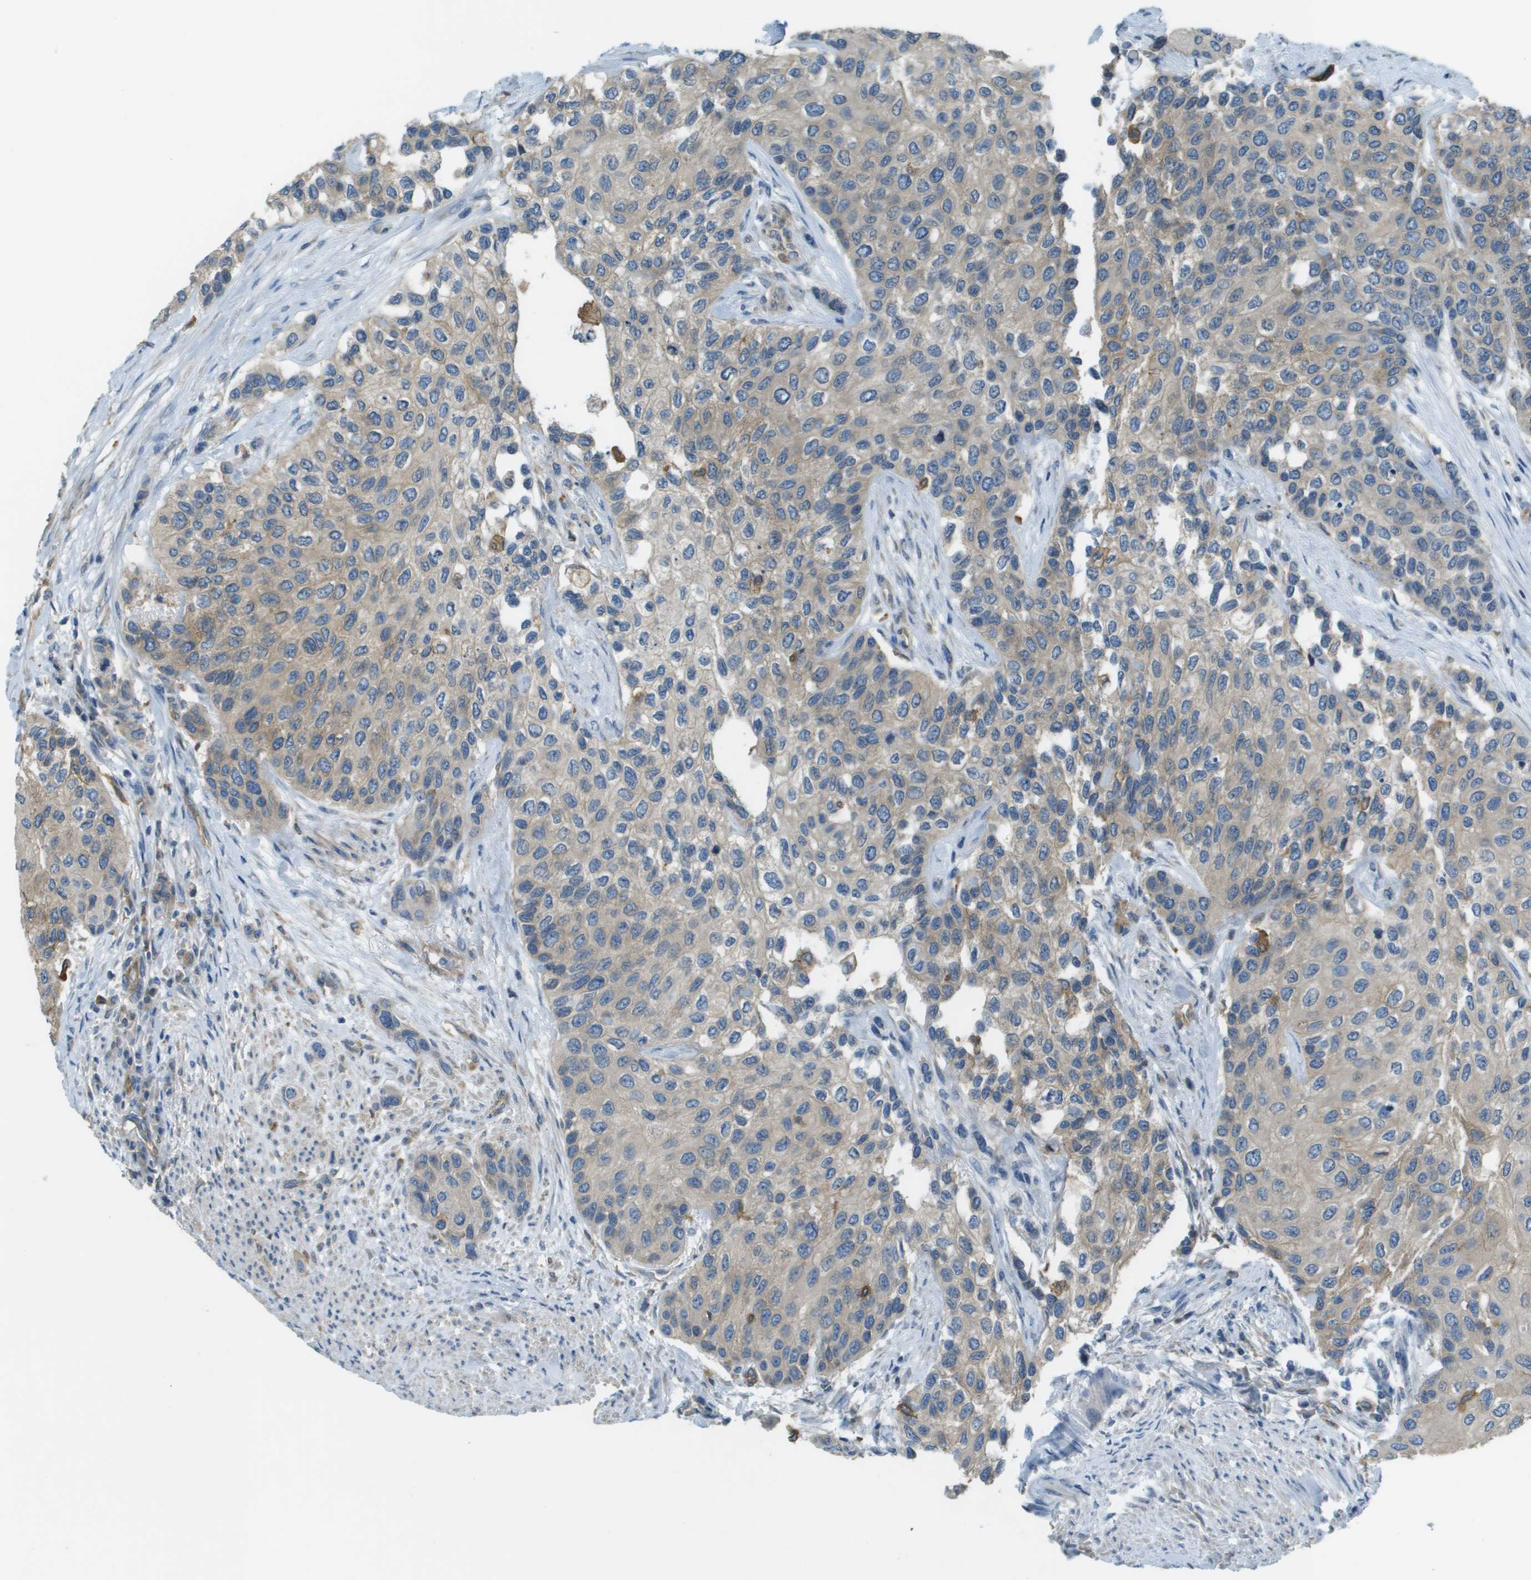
{"staining": {"intensity": "moderate", "quantity": "25%-75%", "location": "cytoplasmic/membranous"}, "tissue": "urothelial cancer", "cell_type": "Tumor cells", "image_type": "cancer", "snomed": [{"axis": "morphology", "description": "Urothelial carcinoma, High grade"}, {"axis": "topography", "description": "Urinary bladder"}], "caption": "An image of human urothelial cancer stained for a protein reveals moderate cytoplasmic/membranous brown staining in tumor cells. (Brightfield microscopy of DAB IHC at high magnification).", "gene": "CORO1B", "patient": {"sex": "female", "age": 56}}